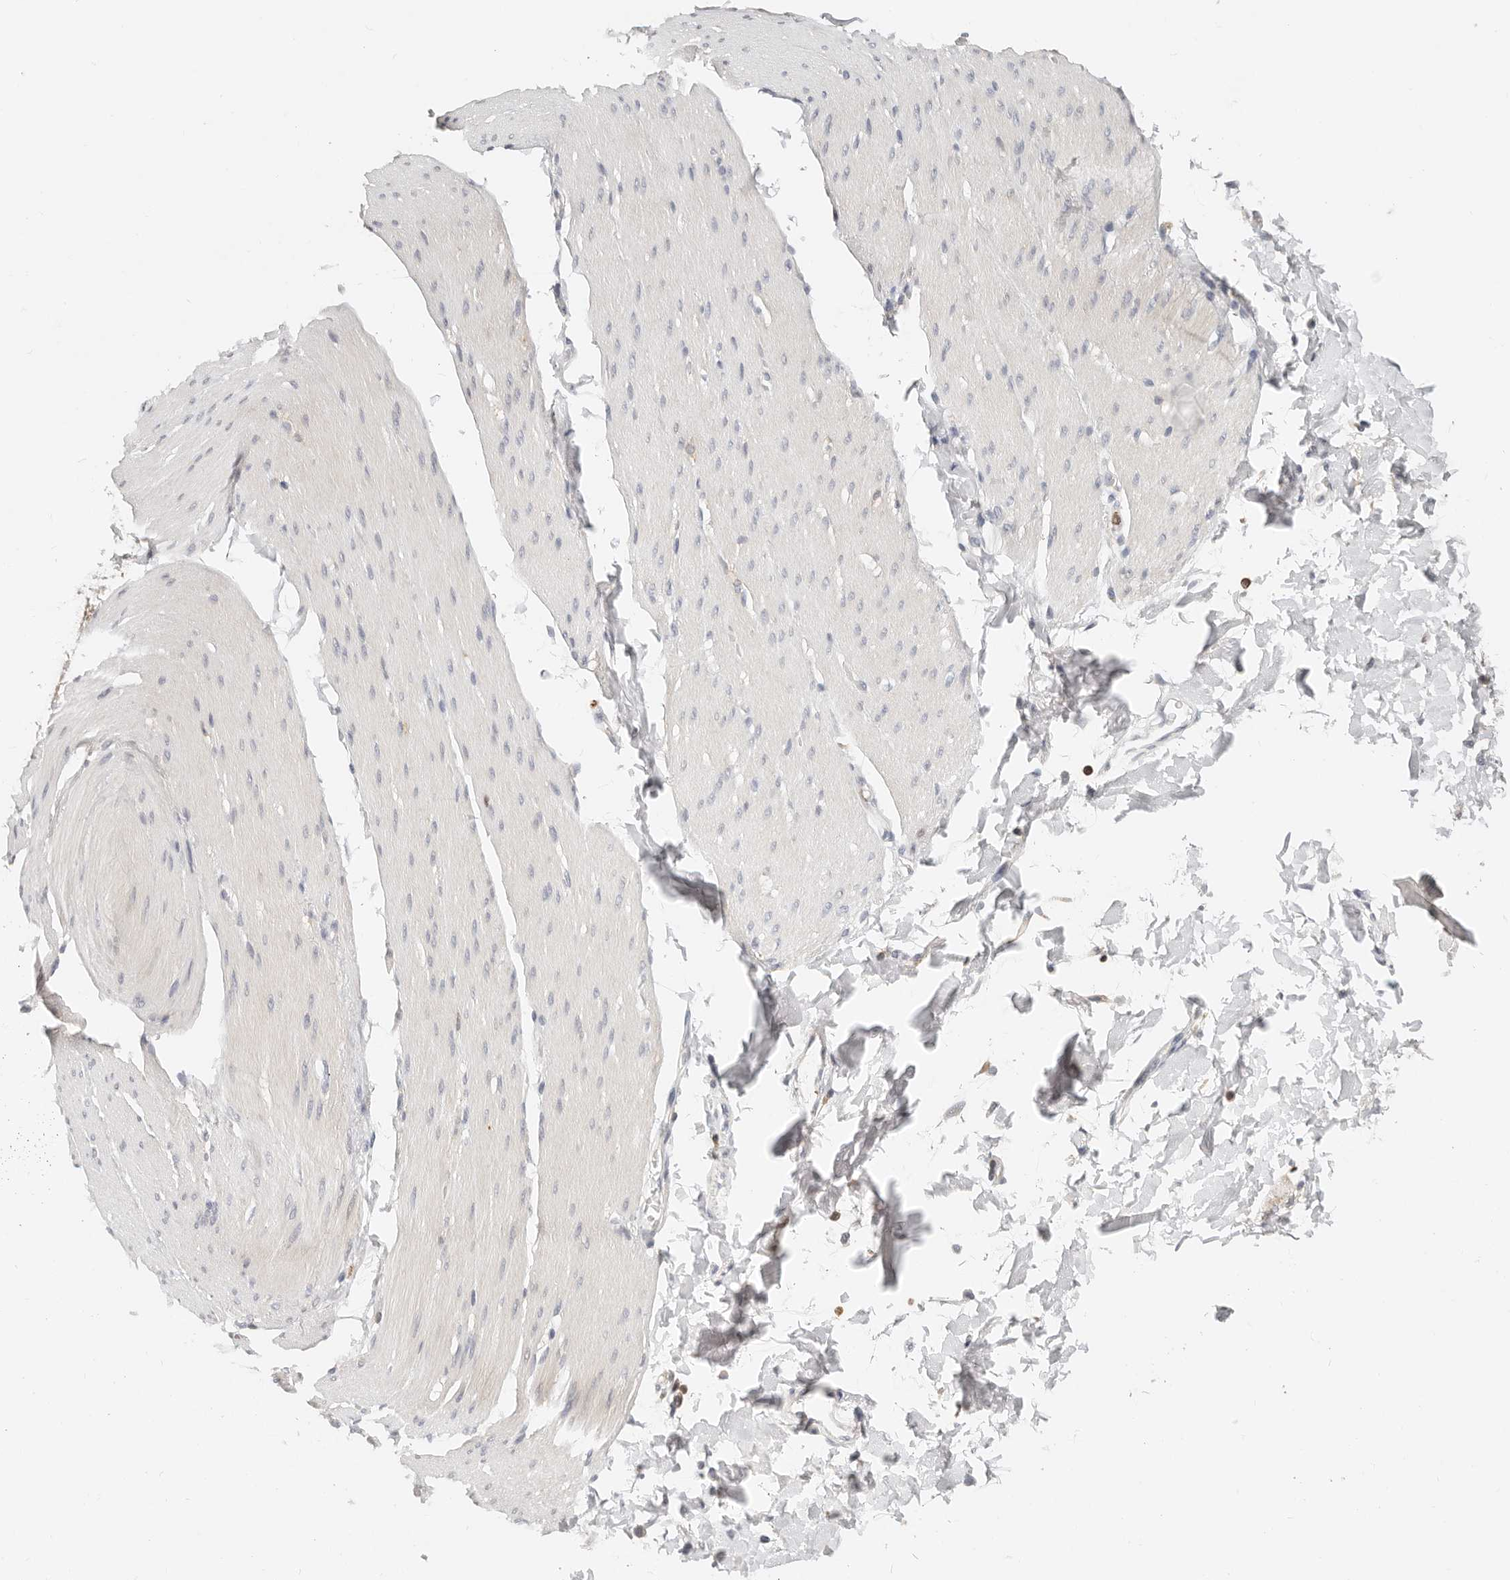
{"staining": {"intensity": "negative", "quantity": "none", "location": "none"}, "tissue": "smooth muscle", "cell_type": "Smooth muscle cells", "image_type": "normal", "snomed": [{"axis": "morphology", "description": "Normal tissue, NOS"}, {"axis": "topography", "description": "Smooth muscle"}, {"axis": "topography", "description": "Small intestine"}], "caption": "An immunohistochemistry (IHC) histopathology image of normal smooth muscle is shown. There is no staining in smooth muscle cells of smooth muscle.", "gene": "TMEM63B", "patient": {"sex": "female", "age": 84}}